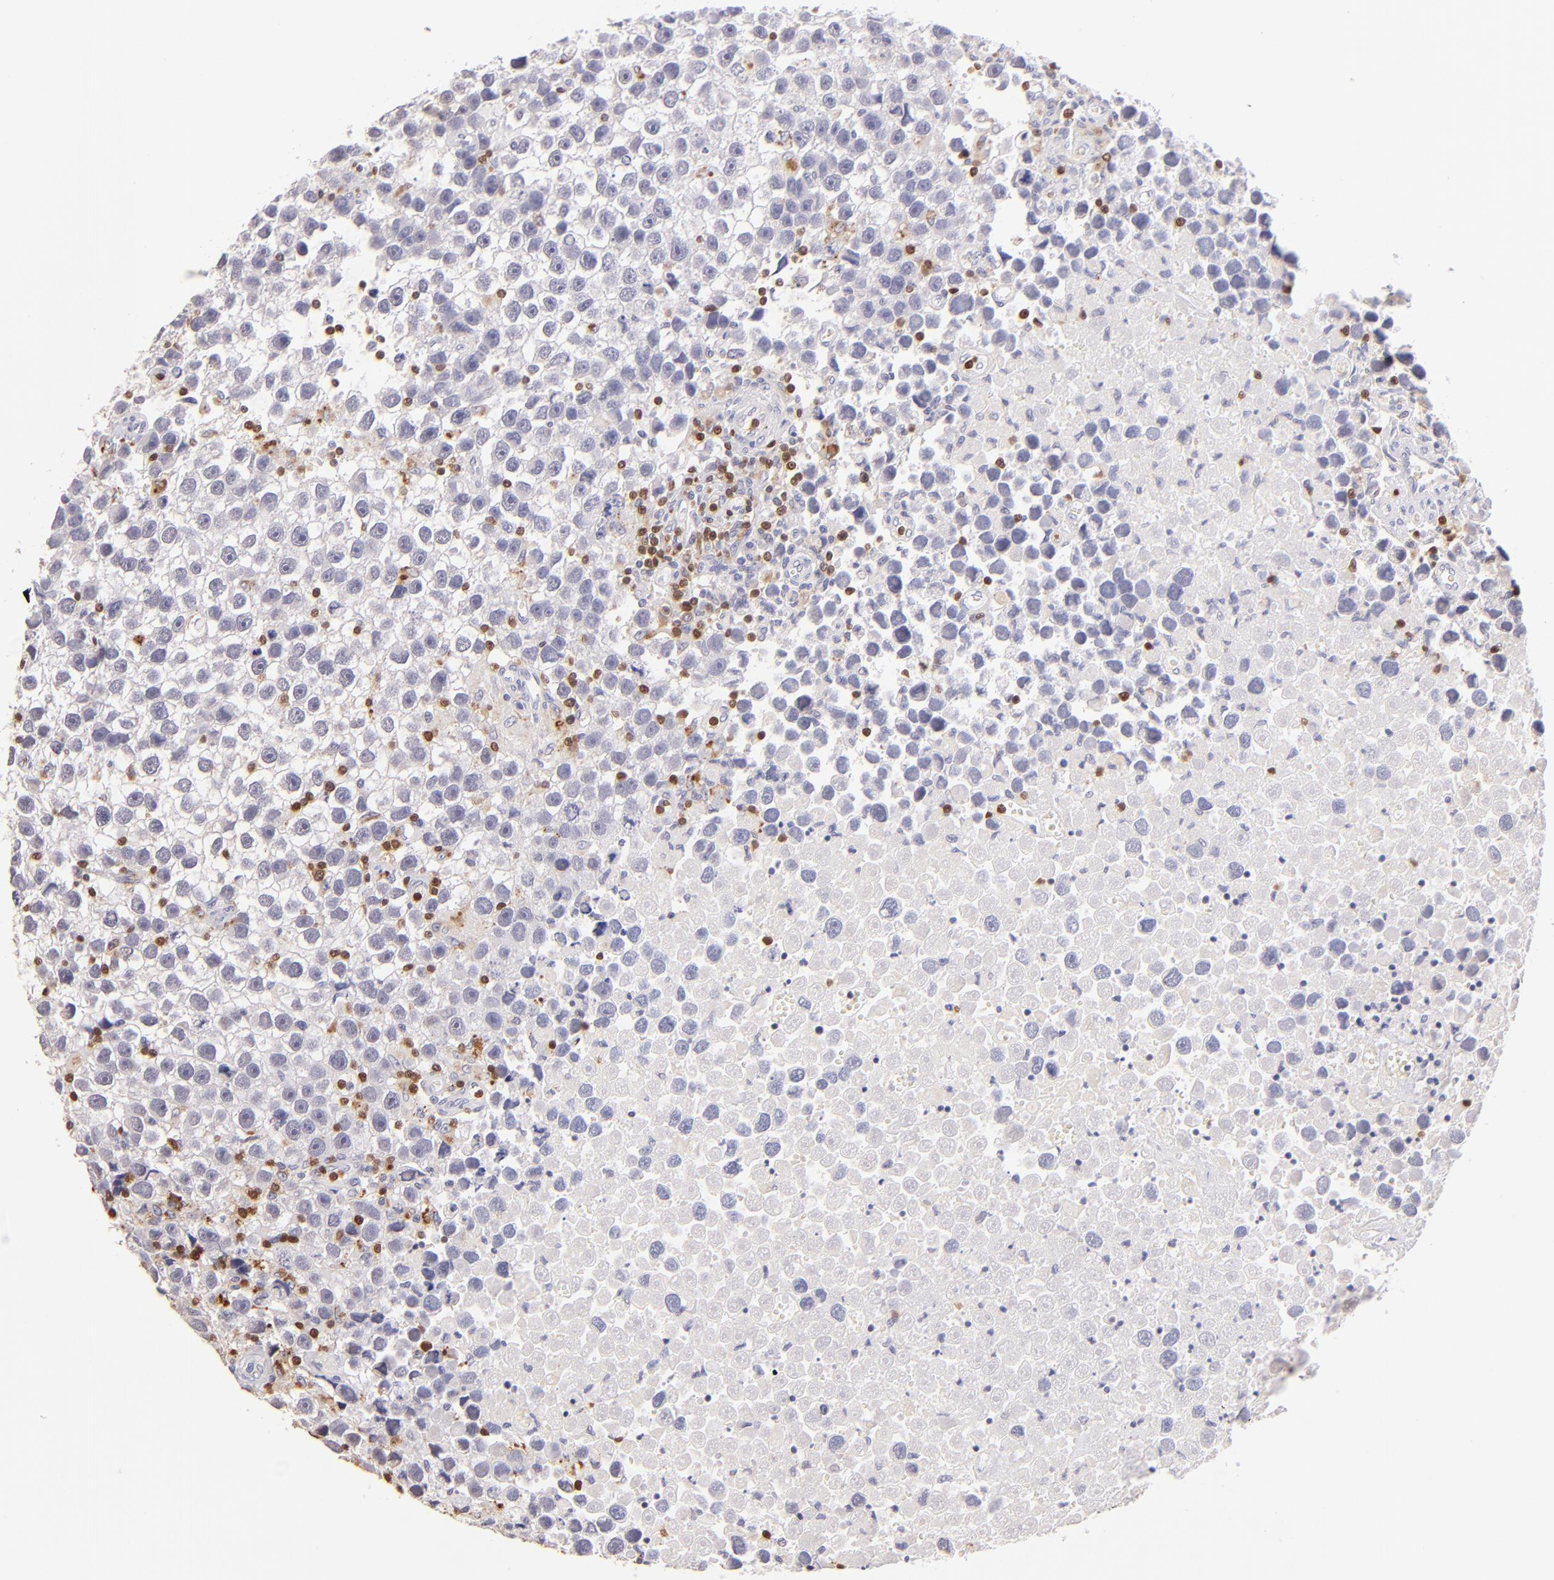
{"staining": {"intensity": "weak", "quantity": "<25%", "location": "cytoplasmic/membranous"}, "tissue": "testis cancer", "cell_type": "Tumor cells", "image_type": "cancer", "snomed": [{"axis": "morphology", "description": "Seminoma, NOS"}, {"axis": "topography", "description": "Testis"}], "caption": "Seminoma (testis) was stained to show a protein in brown. There is no significant expression in tumor cells.", "gene": "ZAP70", "patient": {"sex": "male", "age": 43}}